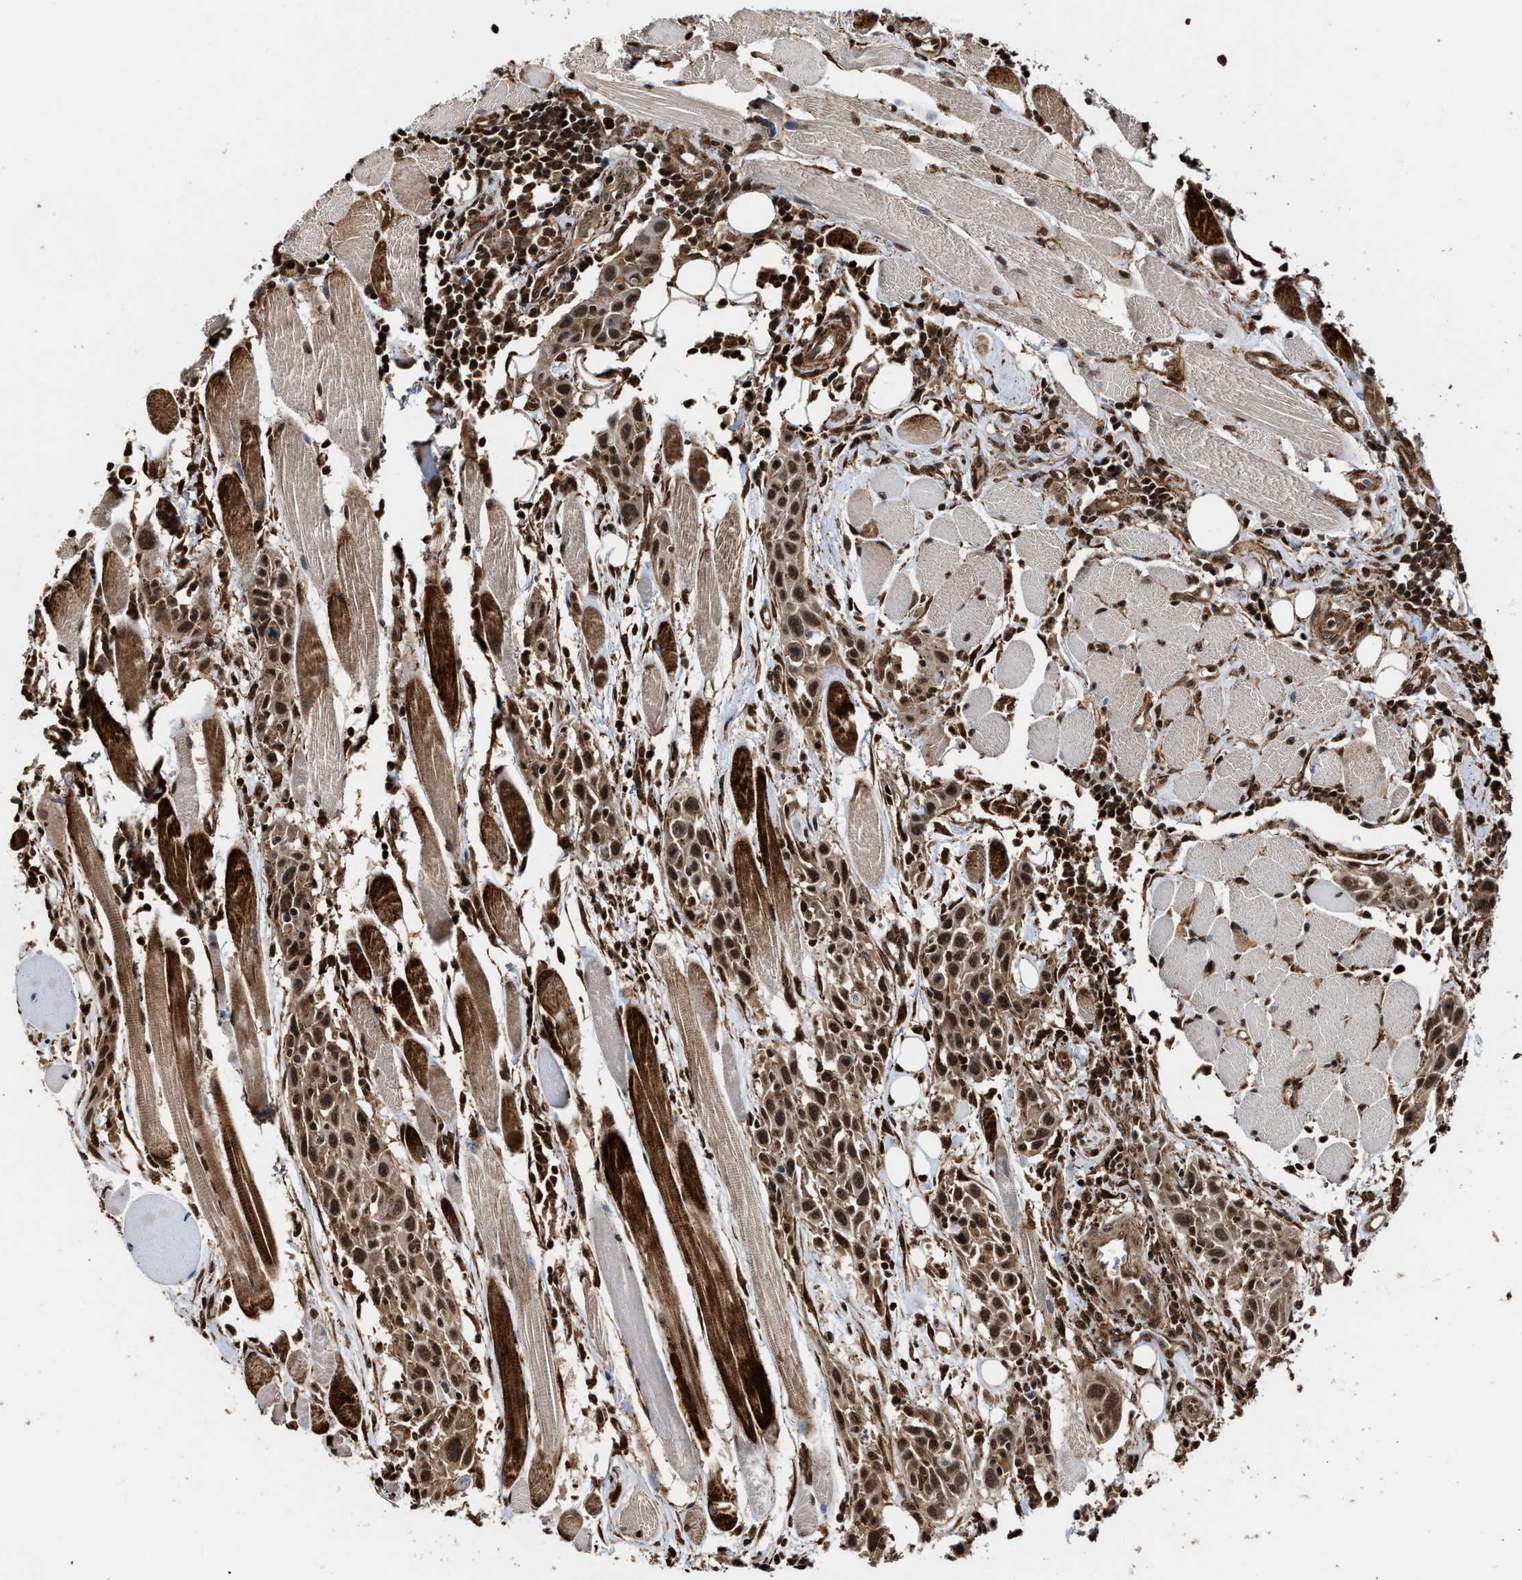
{"staining": {"intensity": "strong", "quantity": ">75%", "location": "cytoplasmic/membranous,nuclear"}, "tissue": "head and neck cancer", "cell_type": "Tumor cells", "image_type": "cancer", "snomed": [{"axis": "morphology", "description": "Squamous cell carcinoma, NOS"}, {"axis": "topography", "description": "Oral tissue"}, {"axis": "topography", "description": "Head-Neck"}], "caption": "DAB (3,3'-diaminobenzidine) immunohistochemical staining of human squamous cell carcinoma (head and neck) shows strong cytoplasmic/membranous and nuclear protein expression in approximately >75% of tumor cells. (DAB (3,3'-diaminobenzidine) IHC with brightfield microscopy, high magnification).", "gene": "SEPTIN2", "patient": {"sex": "female", "age": 50}}